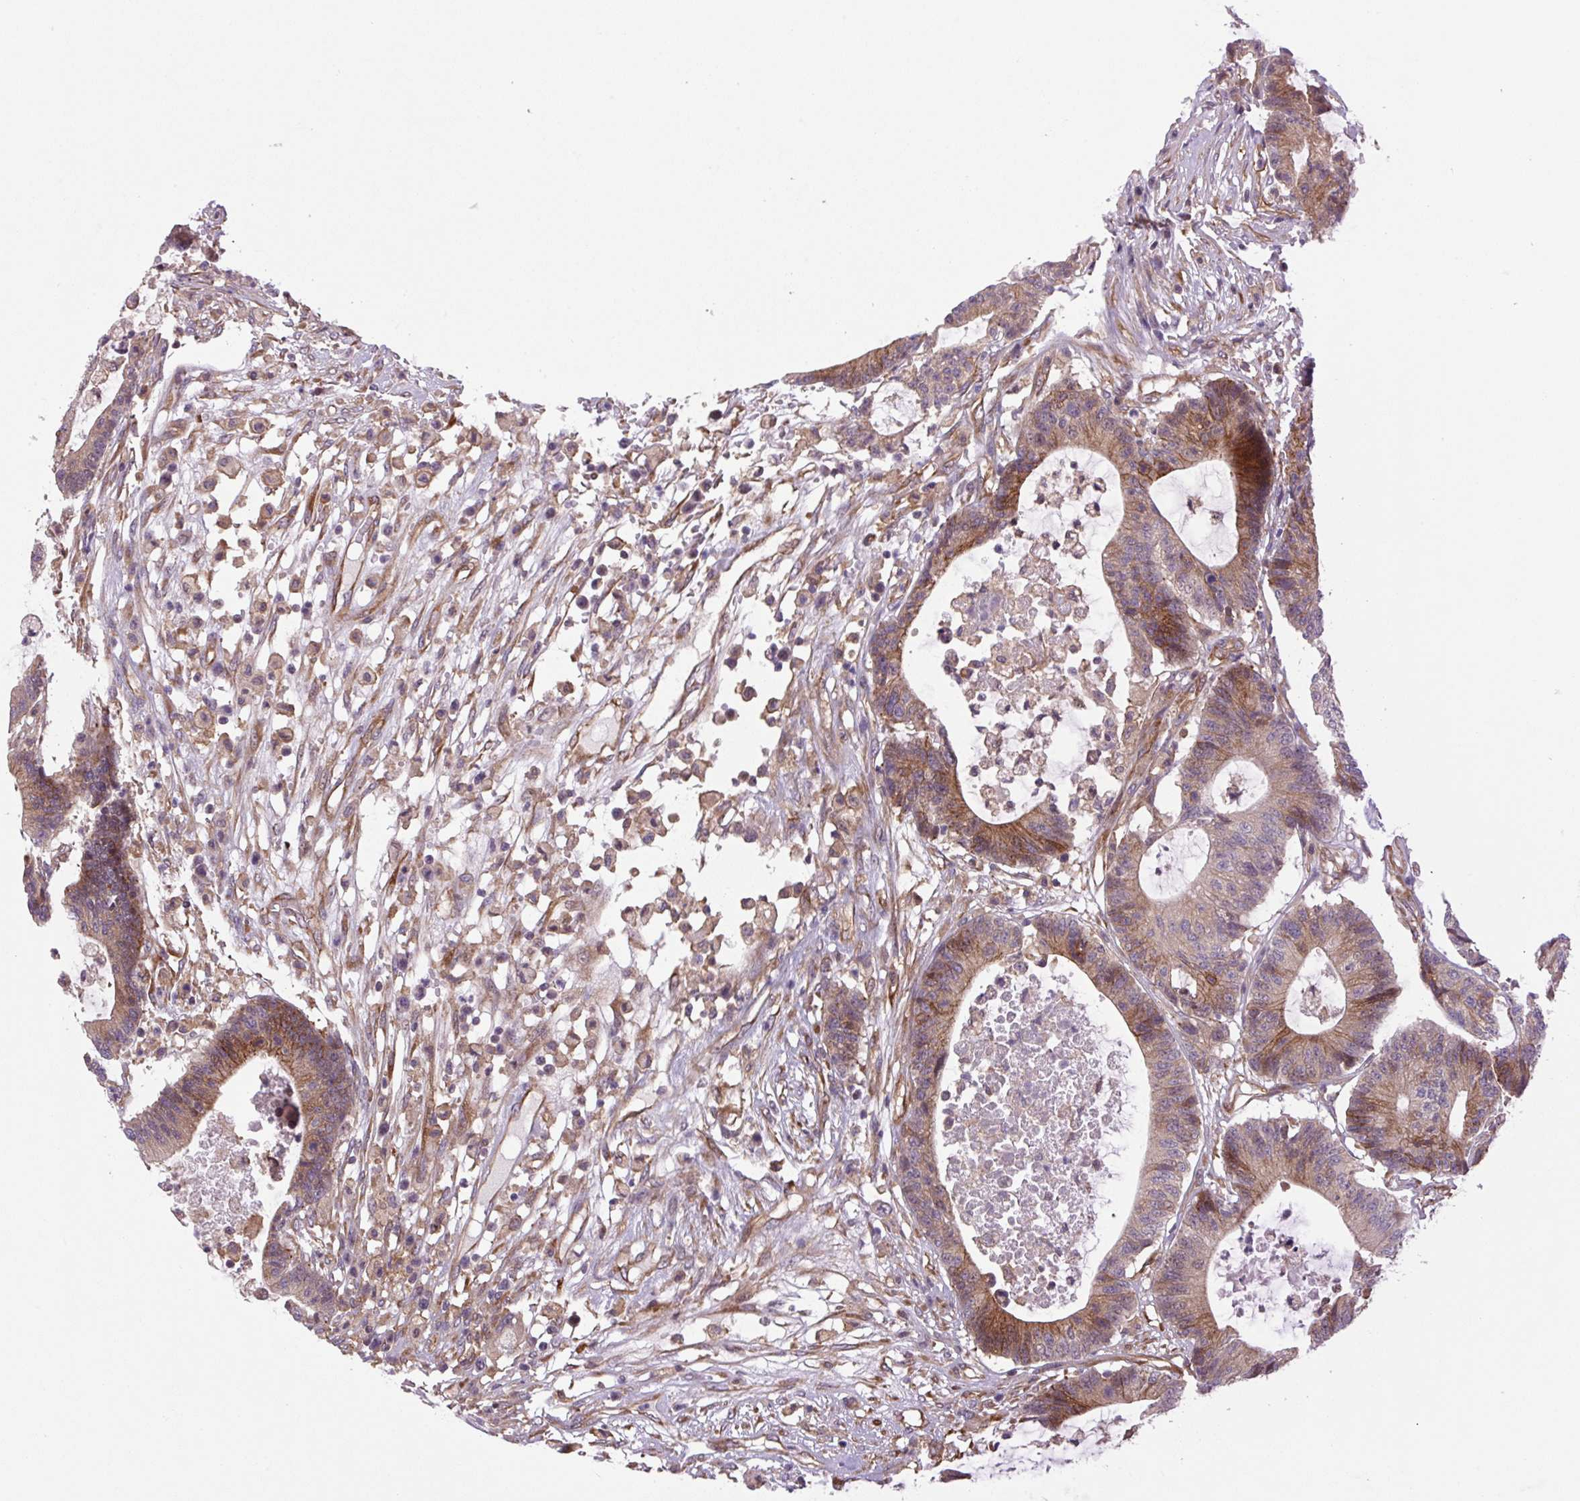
{"staining": {"intensity": "moderate", "quantity": "25%-75%", "location": "cytoplasmic/membranous"}, "tissue": "colorectal cancer", "cell_type": "Tumor cells", "image_type": "cancer", "snomed": [{"axis": "morphology", "description": "Adenocarcinoma, NOS"}, {"axis": "topography", "description": "Colon"}], "caption": "Immunohistochemical staining of human colorectal cancer shows medium levels of moderate cytoplasmic/membranous protein positivity in approximately 25%-75% of tumor cells.", "gene": "SEPTIN10", "patient": {"sex": "female", "age": 84}}